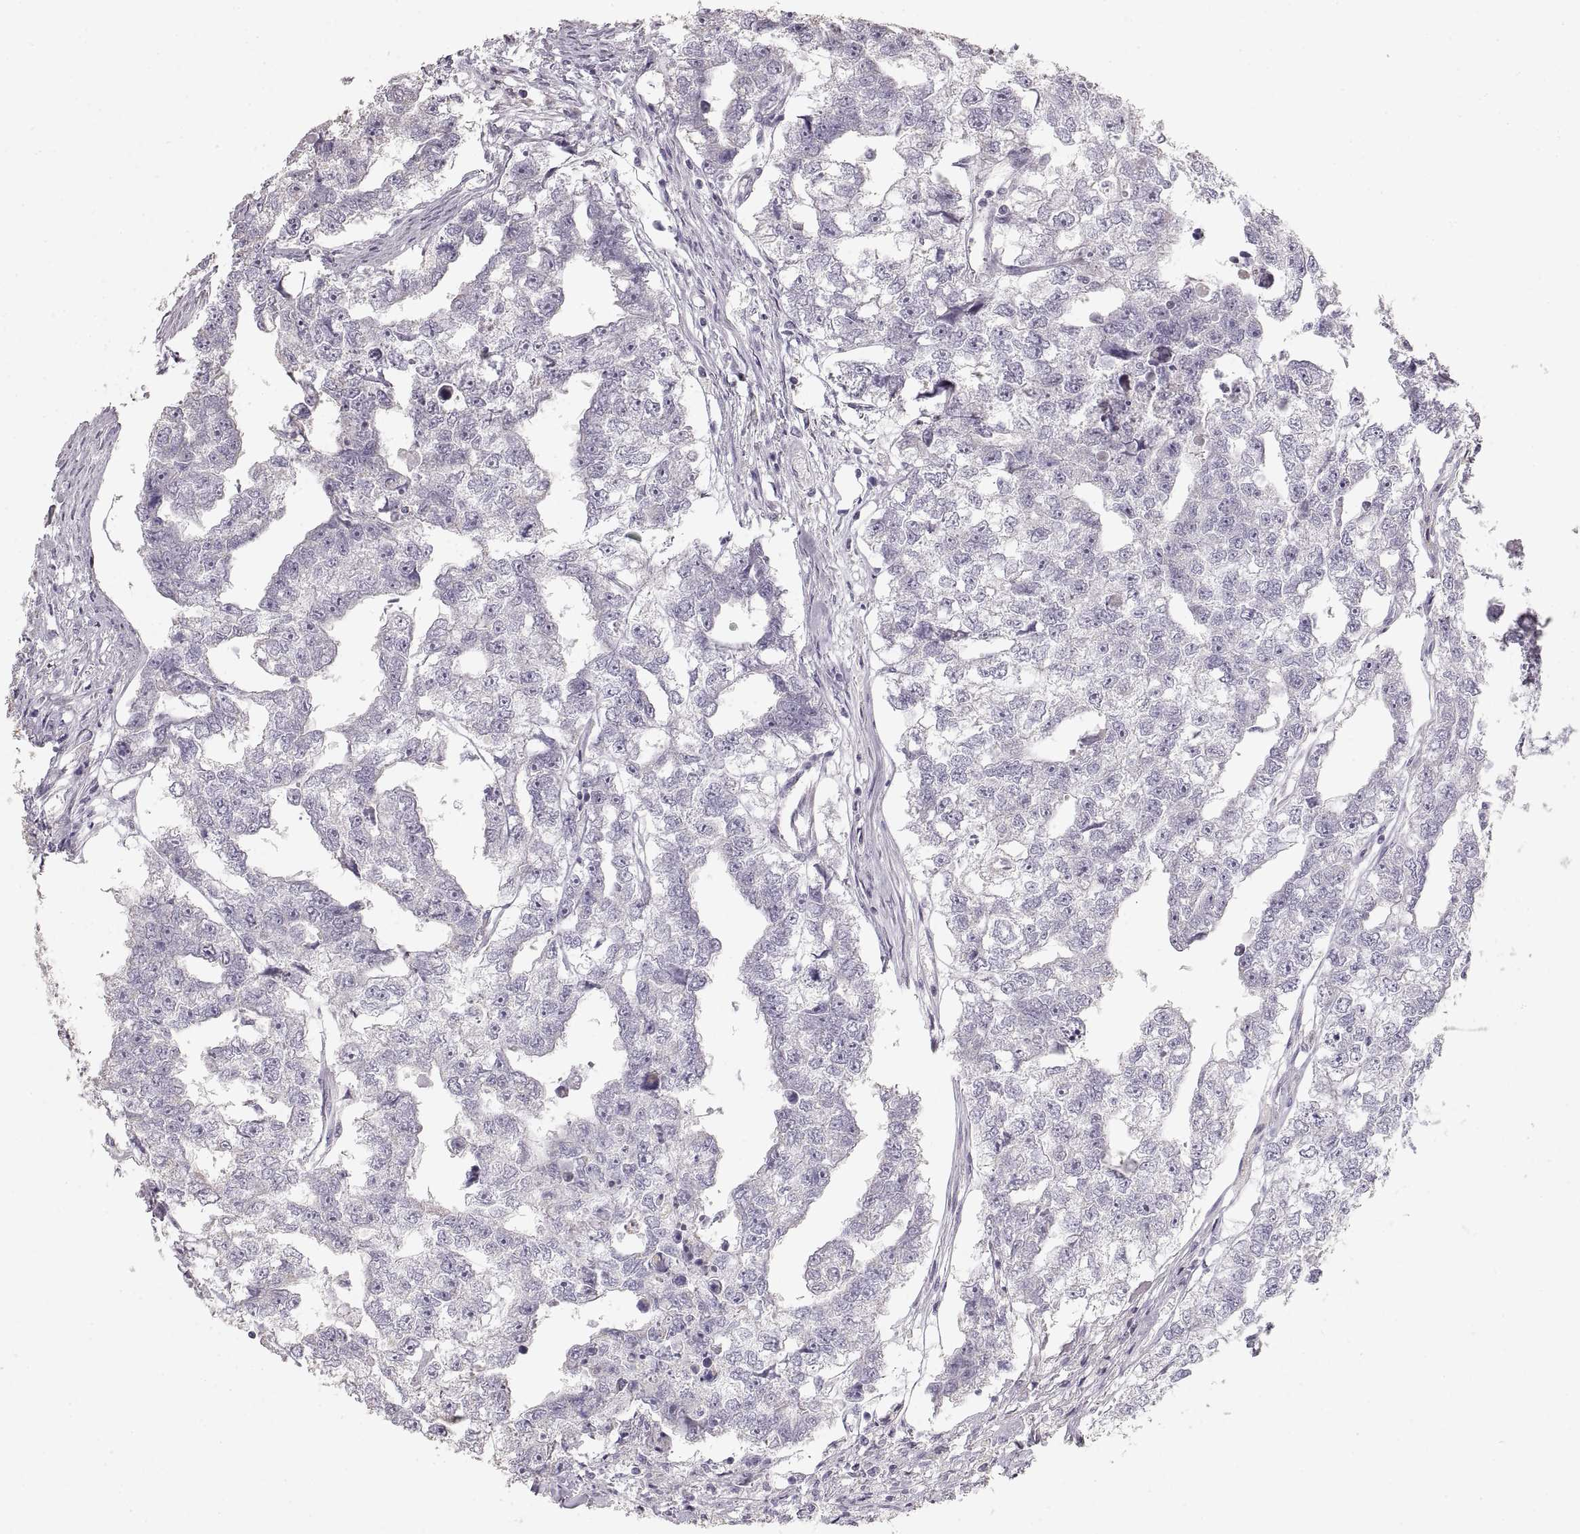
{"staining": {"intensity": "negative", "quantity": "none", "location": "none"}, "tissue": "testis cancer", "cell_type": "Tumor cells", "image_type": "cancer", "snomed": [{"axis": "morphology", "description": "Carcinoma, Embryonal, NOS"}, {"axis": "morphology", "description": "Teratoma, malignant, NOS"}, {"axis": "topography", "description": "Testis"}], "caption": "Testis cancer (embryonal carcinoma) was stained to show a protein in brown. There is no significant positivity in tumor cells. Nuclei are stained in blue.", "gene": "ZP3", "patient": {"sex": "male", "age": 44}}